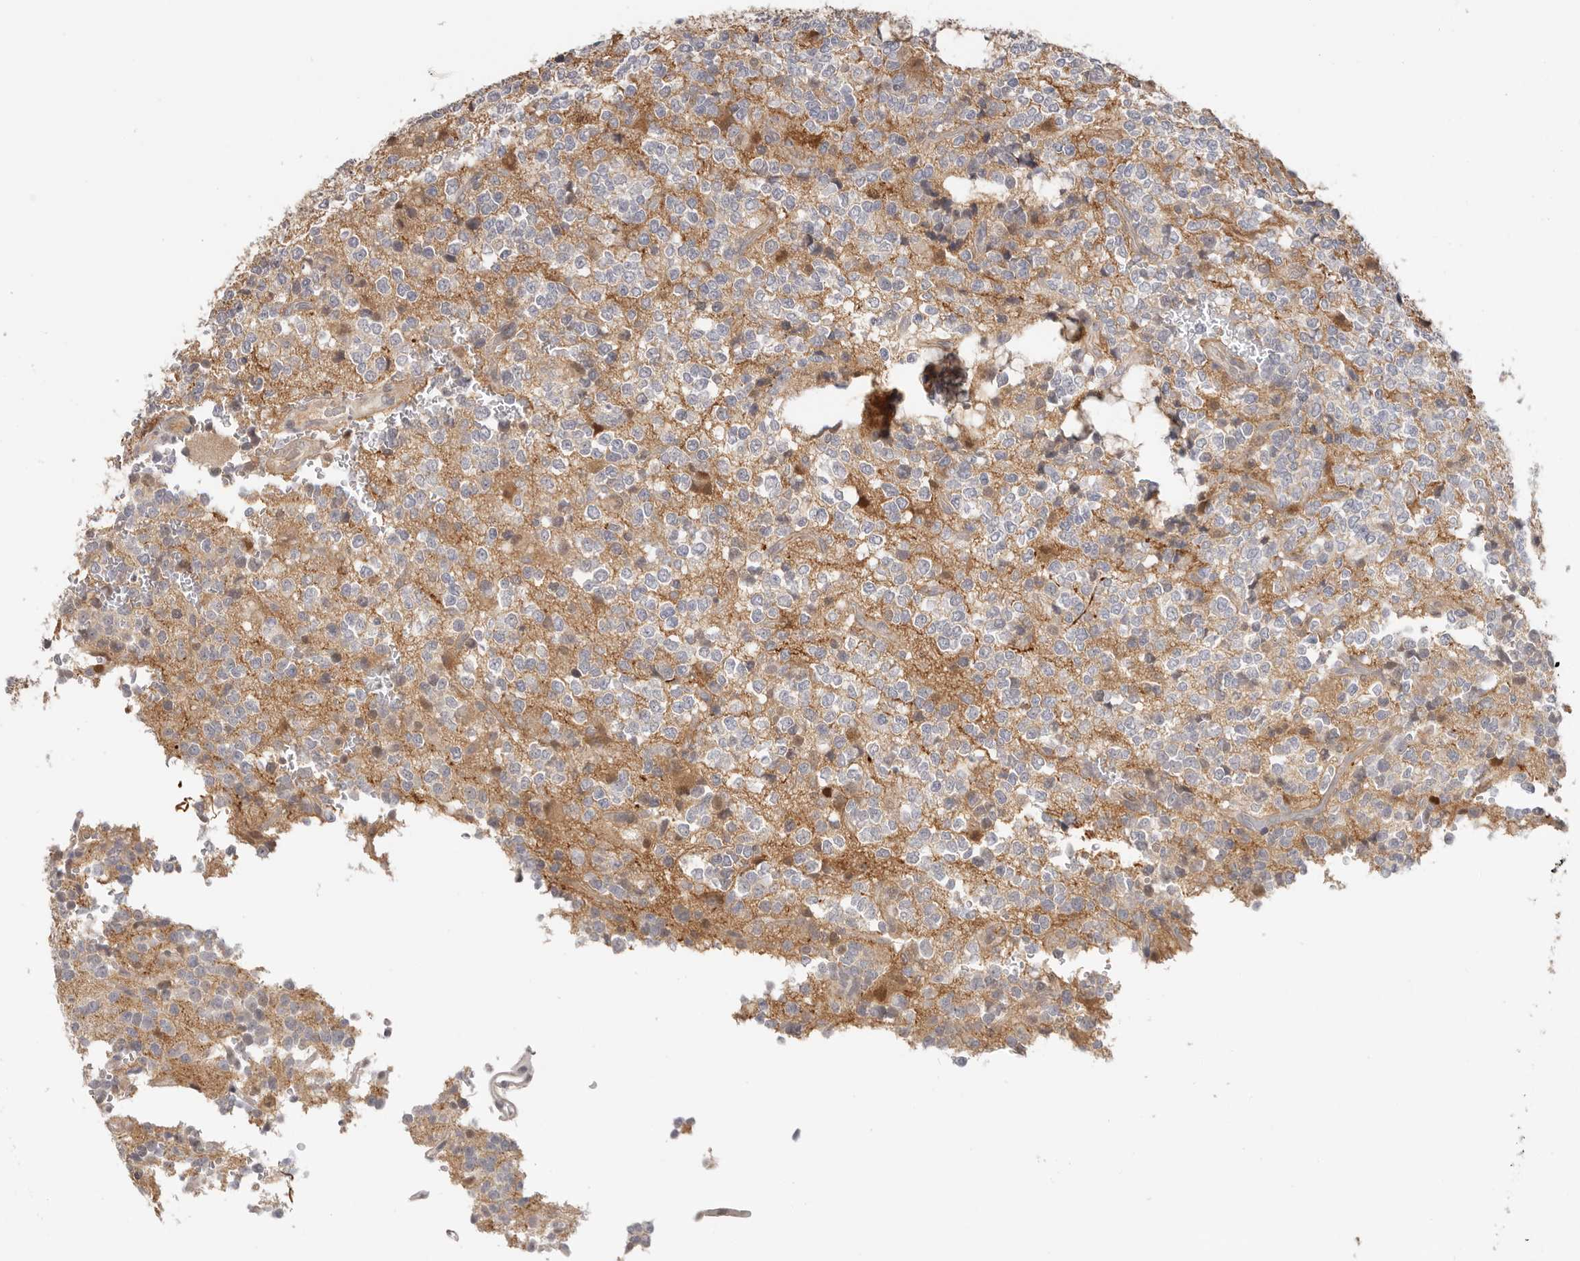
{"staining": {"intensity": "negative", "quantity": "none", "location": "none"}, "tissue": "glioma", "cell_type": "Tumor cells", "image_type": "cancer", "snomed": [{"axis": "morphology", "description": "Glioma, malignant, High grade"}, {"axis": "topography", "description": "Brain"}], "caption": "IHC histopathology image of neoplastic tissue: malignant high-grade glioma stained with DAB (3,3'-diaminobenzidine) displays no significant protein positivity in tumor cells.", "gene": "LARP7", "patient": {"sex": "female", "age": 62}}